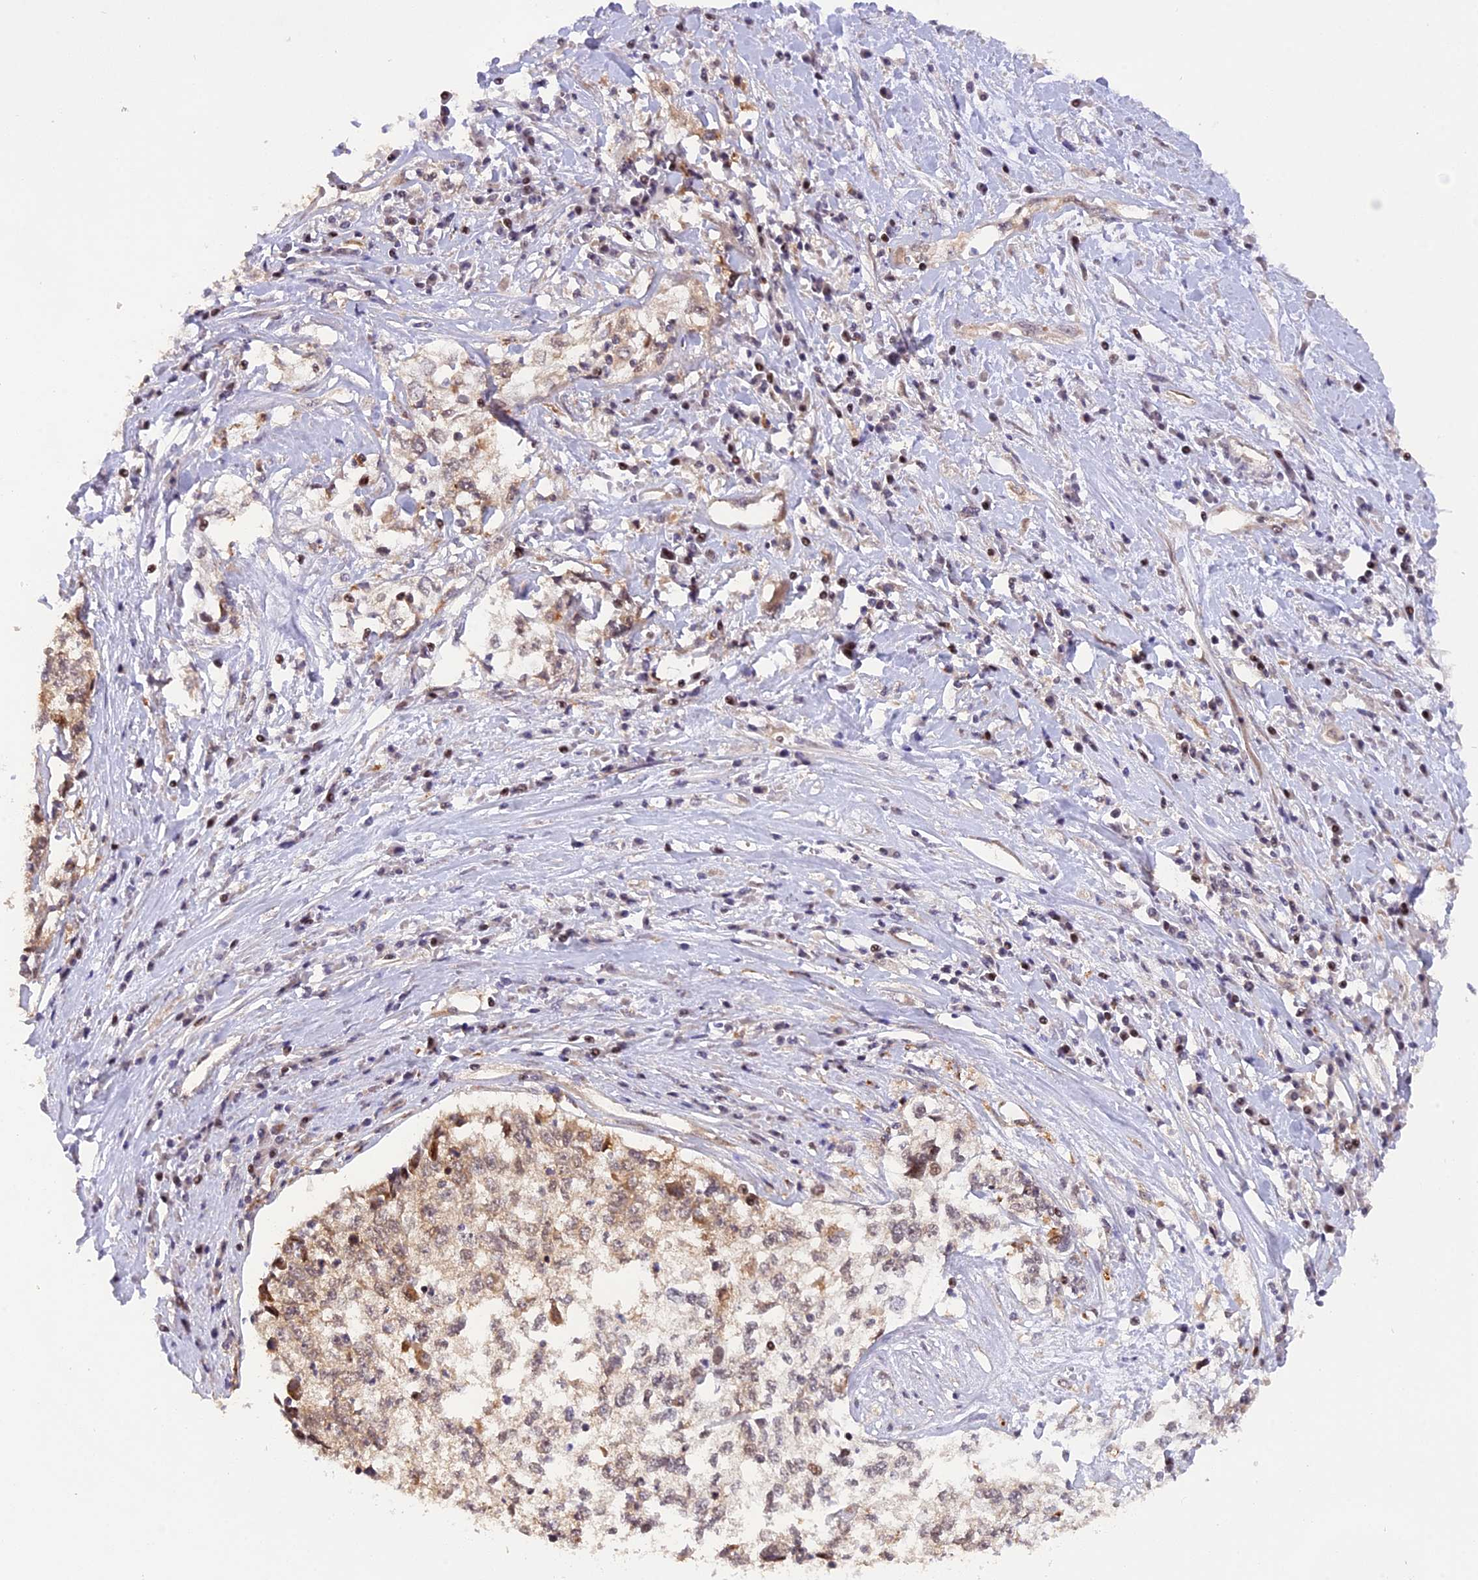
{"staining": {"intensity": "weak", "quantity": ">75%", "location": "cytoplasmic/membranous"}, "tissue": "cervical cancer", "cell_type": "Tumor cells", "image_type": "cancer", "snomed": [{"axis": "morphology", "description": "Squamous cell carcinoma, NOS"}, {"axis": "topography", "description": "Cervix"}], "caption": "Cervical cancer (squamous cell carcinoma) stained with a protein marker demonstrates weak staining in tumor cells.", "gene": "SAMD4A", "patient": {"sex": "female", "age": 57}}